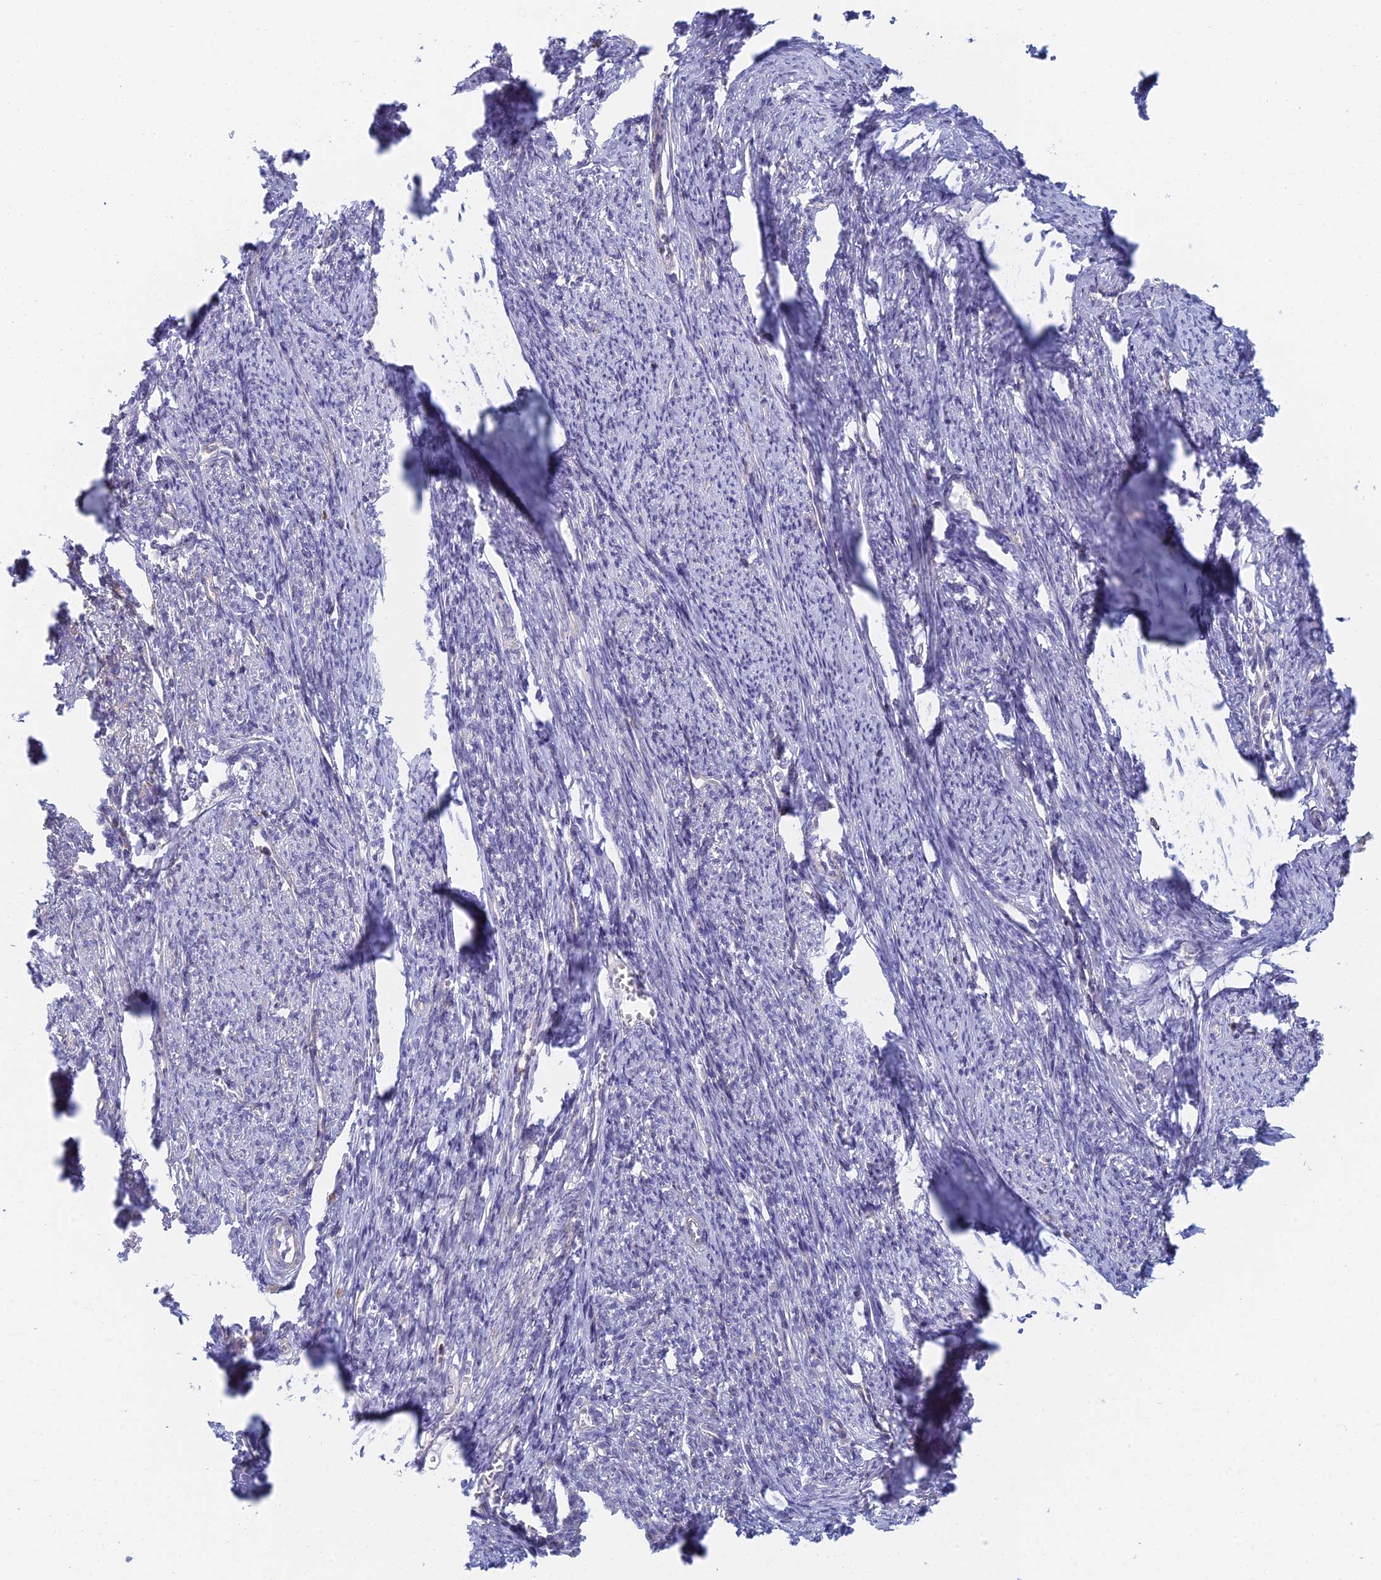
{"staining": {"intensity": "weak", "quantity": "25%-75%", "location": "cytoplasmic/membranous"}, "tissue": "smooth muscle", "cell_type": "Smooth muscle cells", "image_type": "normal", "snomed": [{"axis": "morphology", "description": "Normal tissue, NOS"}, {"axis": "topography", "description": "Smooth muscle"}, {"axis": "topography", "description": "Uterus"}], "caption": "The immunohistochemical stain highlights weak cytoplasmic/membranous staining in smooth muscle cells of benign smooth muscle. (DAB = brown stain, brightfield microscopy at high magnification).", "gene": "STRN4", "patient": {"sex": "female", "age": 59}}